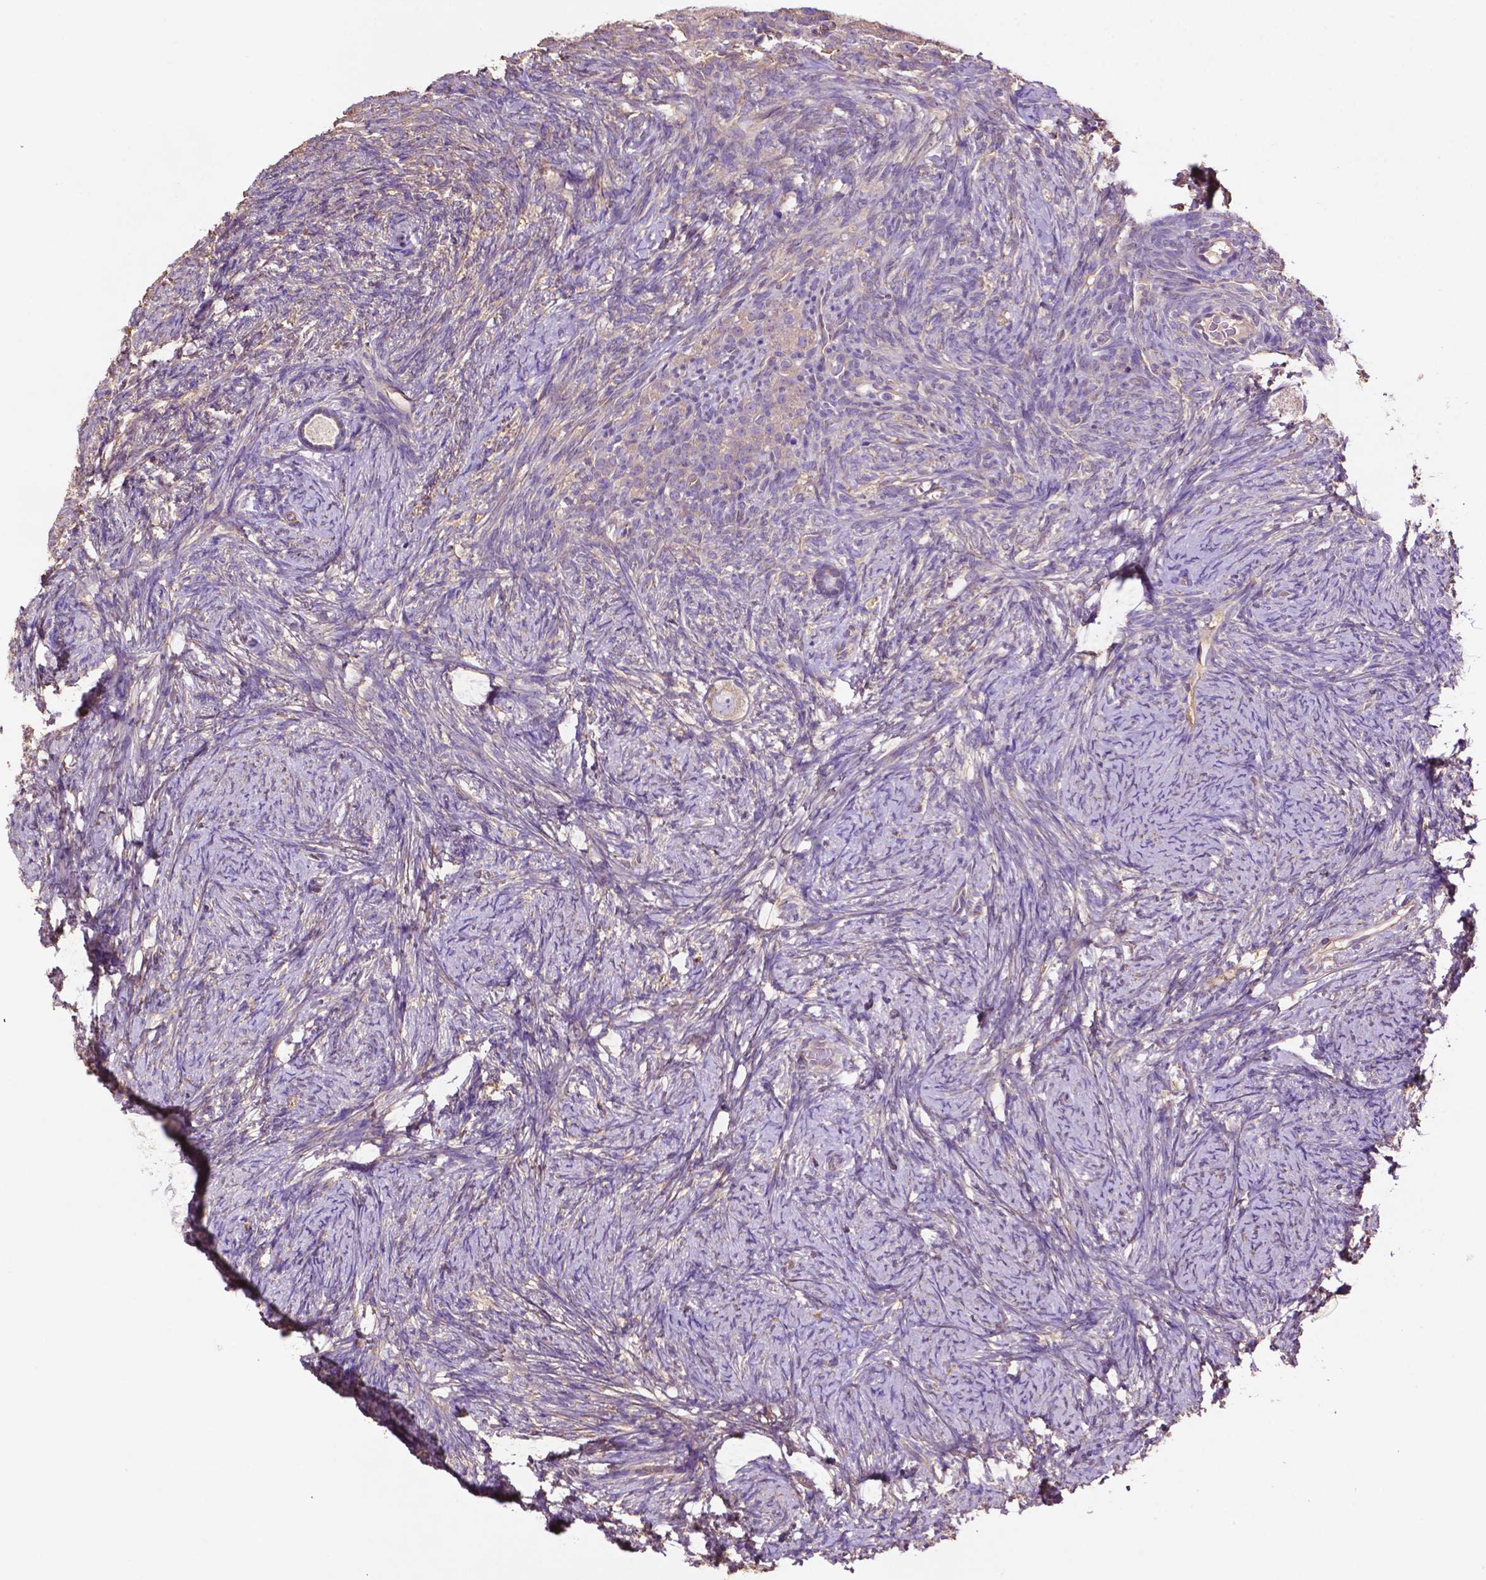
{"staining": {"intensity": "weak", "quantity": ">75%", "location": "cytoplasmic/membranous"}, "tissue": "ovary", "cell_type": "Follicle cells", "image_type": "normal", "snomed": [{"axis": "morphology", "description": "Normal tissue, NOS"}, {"axis": "topography", "description": "Ovary"}], "caption": "Ovary stained with a brown dye reveals weak cytoplasmic/membranous positive expression in about >75% of follicle cells.", "gene": "GDPD5", "patient": {"sex": "female", "age": 34}}